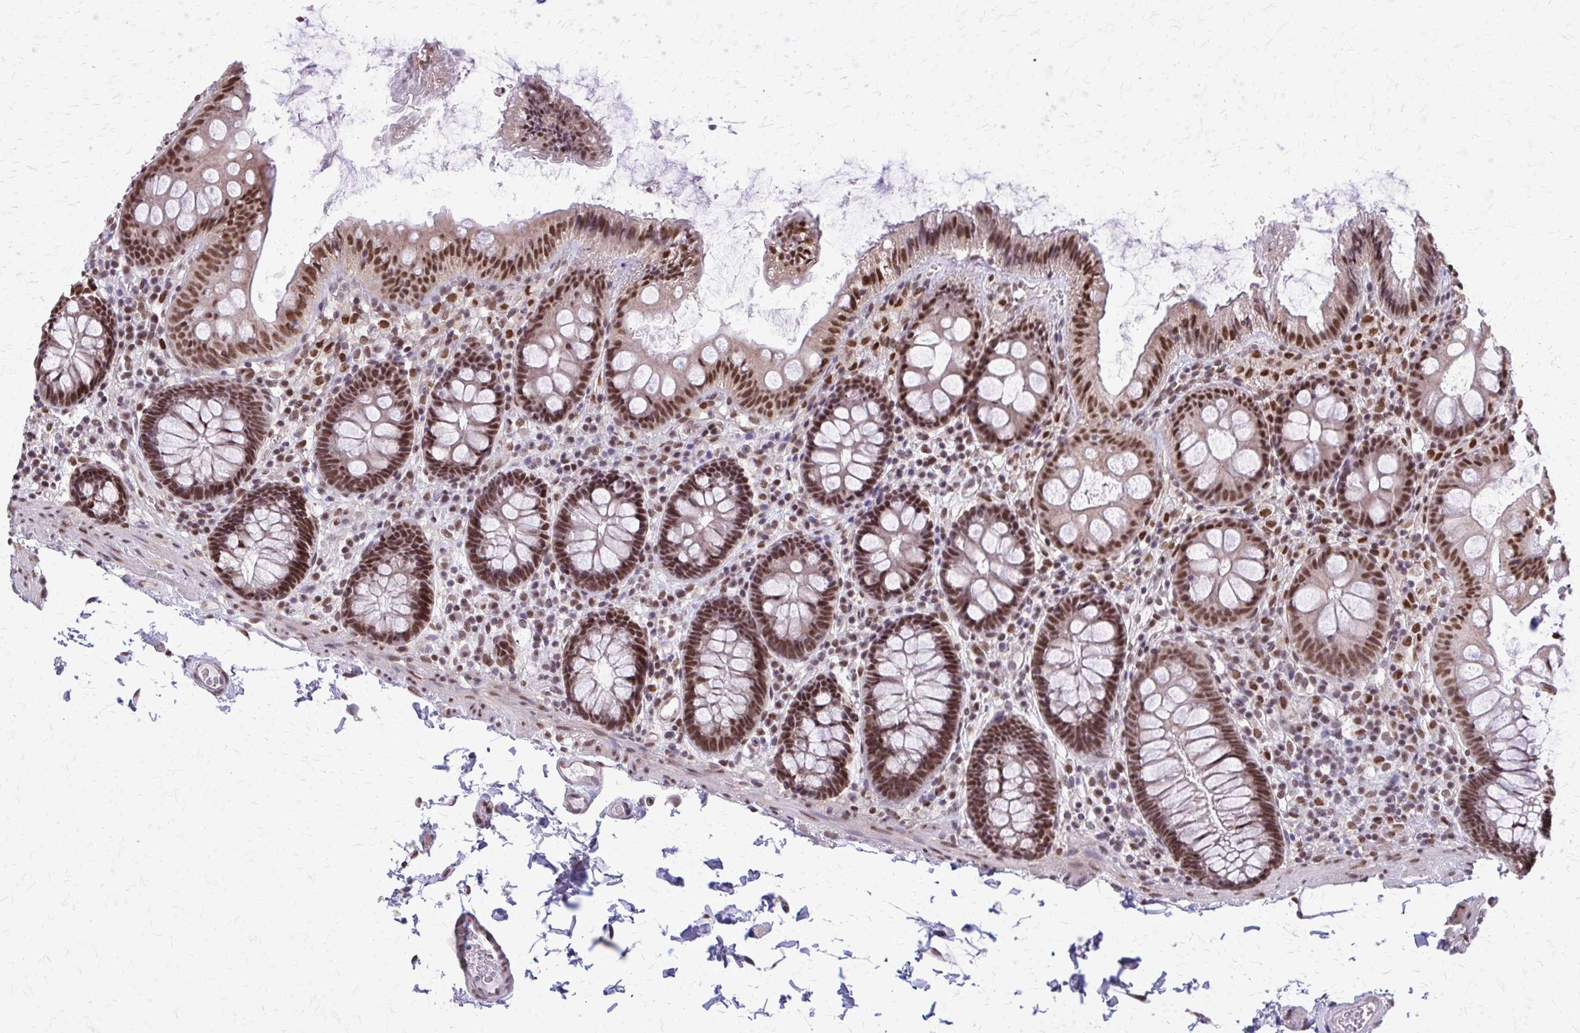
{"staining": {"intensity": "moderate", "quantity": ">75%", "location": "nuclear"}, "tissue": "colon", "cell_type": "Endothelial cells", "image_type": "normal", "snomed": [{"axis": "morphology", "description": "Normal tissue, NOS"}, {"axis": "topography", "description": "Colon"}], "caption": "Immunohistochemical staining of unremarkable human colon shows medium levels of moderate nuclear staining in about >75% of endothelial cells. The staining is performed using DAB (3,3'-diaminobenzidine) brown chromogen to label protein expression. The nuclei are counter-stained blue using hematoxylin.", "gene": "TTF1", "patient": {"sex": "male", "age": 84}}